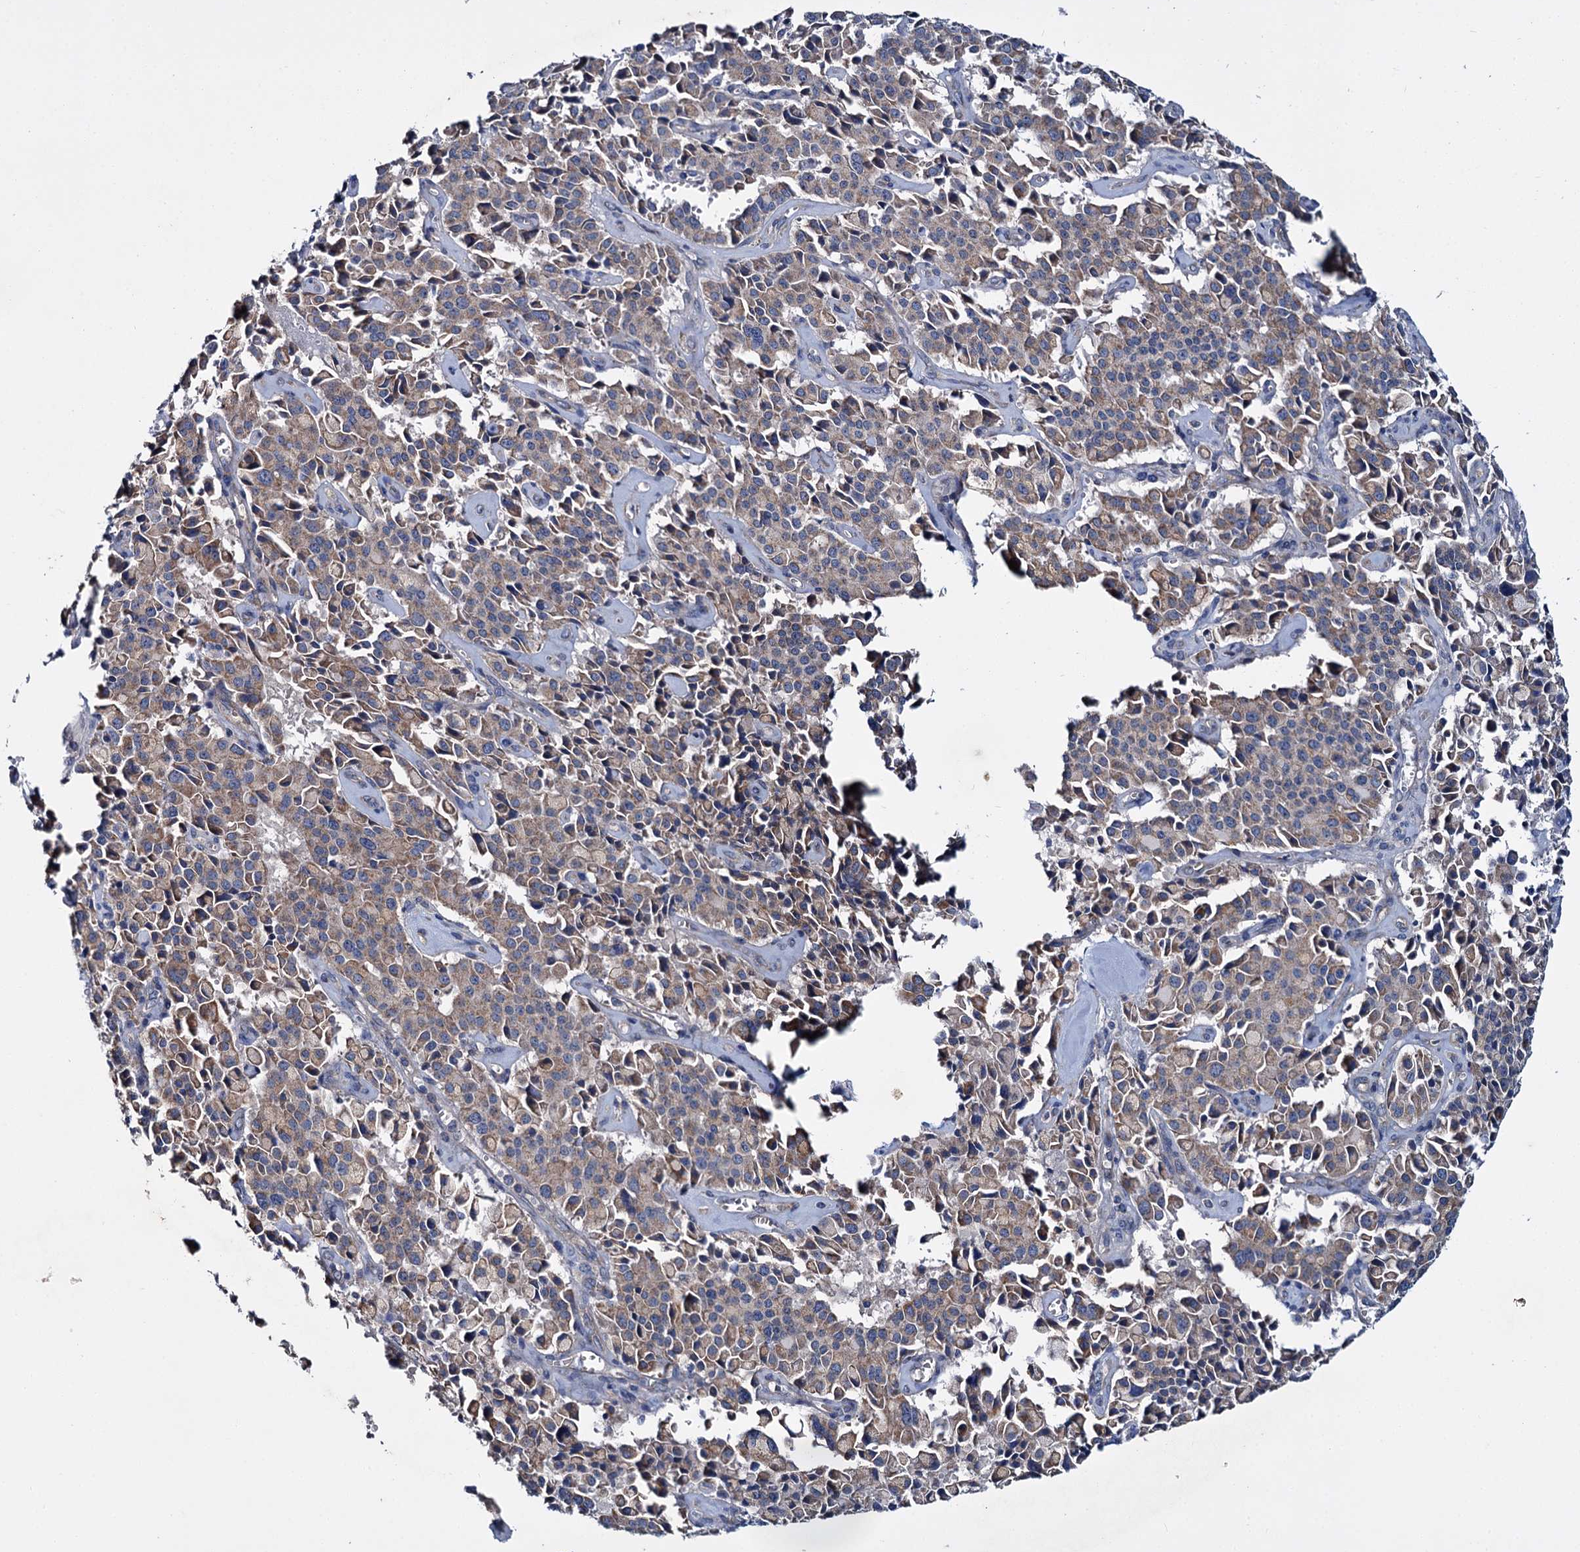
{"staining": {"intensity": "moderate", "quantity": ">75%", "location": "cytoplasmic/membranous"}, "tissue": "pancreatic cancer", "cell_type": "Tumor cells", "image_type": "cancer", "snomed": [{"axis": "morphology", "description": "Adenocarcinoma, NOS"}, {"axis": "topography", "description": "Pancreas"}], "caption": "The immunohistochemical stain highlights moderate cytoplasmic/membranous expression in tumor cells of adenocarcinoma (pancreatic) tissue.", "gene": "CEP295", "patient": {"sex": "male", "age": 65}}